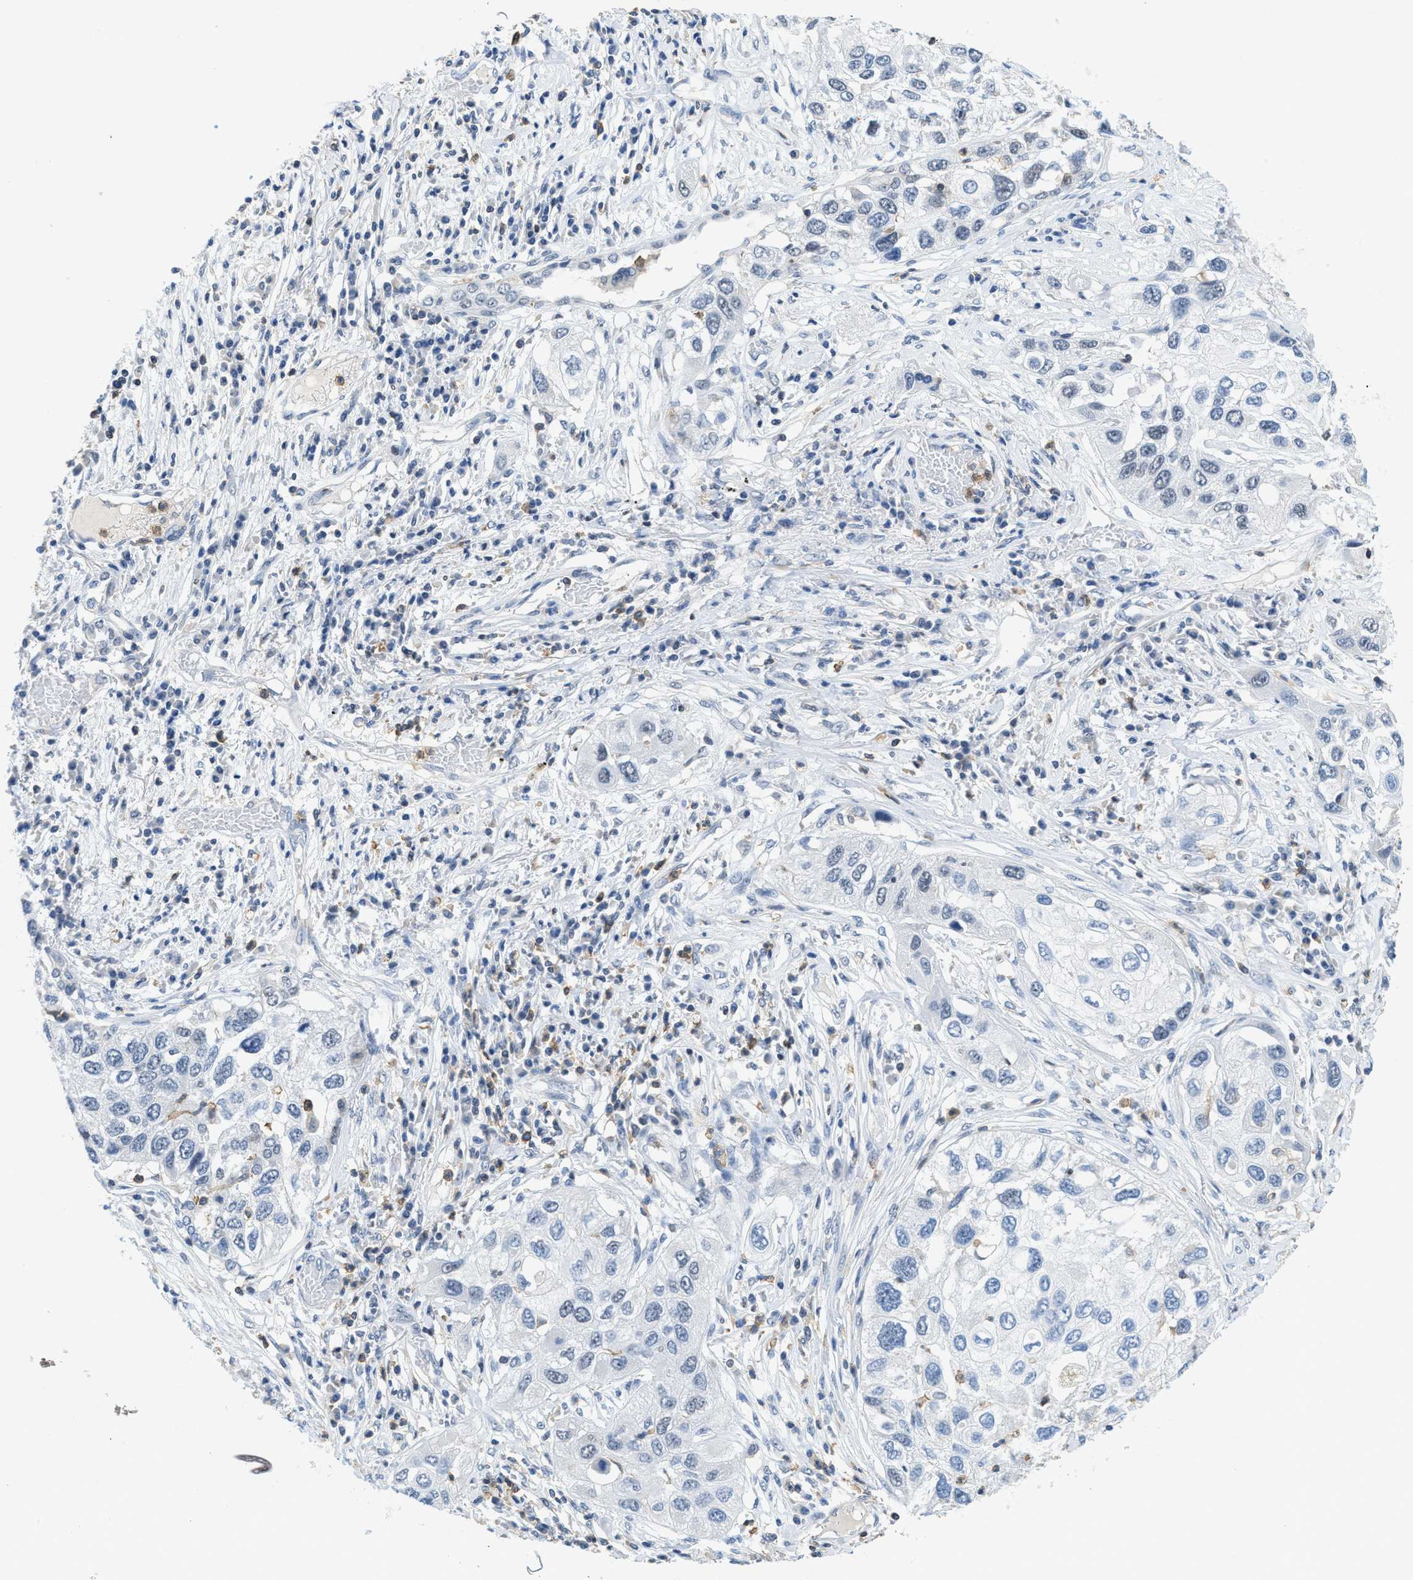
{"staining": {"intensity": "negative", "quantity": "none", "location": "none"}, "tissue": "lung cancer", "cell_type": "Tumor cells", "image_type": "cancer", "snomed": [{"axis": "morphology", "description": "Squamous cell carcinoma, NOS"}, {"axis": "topography", "description": "Lung"}], "caption": "Histopathology image shows no protein positivity in tumor cells of squamous cell carcinoma (lung) tissue.", "gene": "FAM151A", "patient": {"sex": "male", "age": 71}}